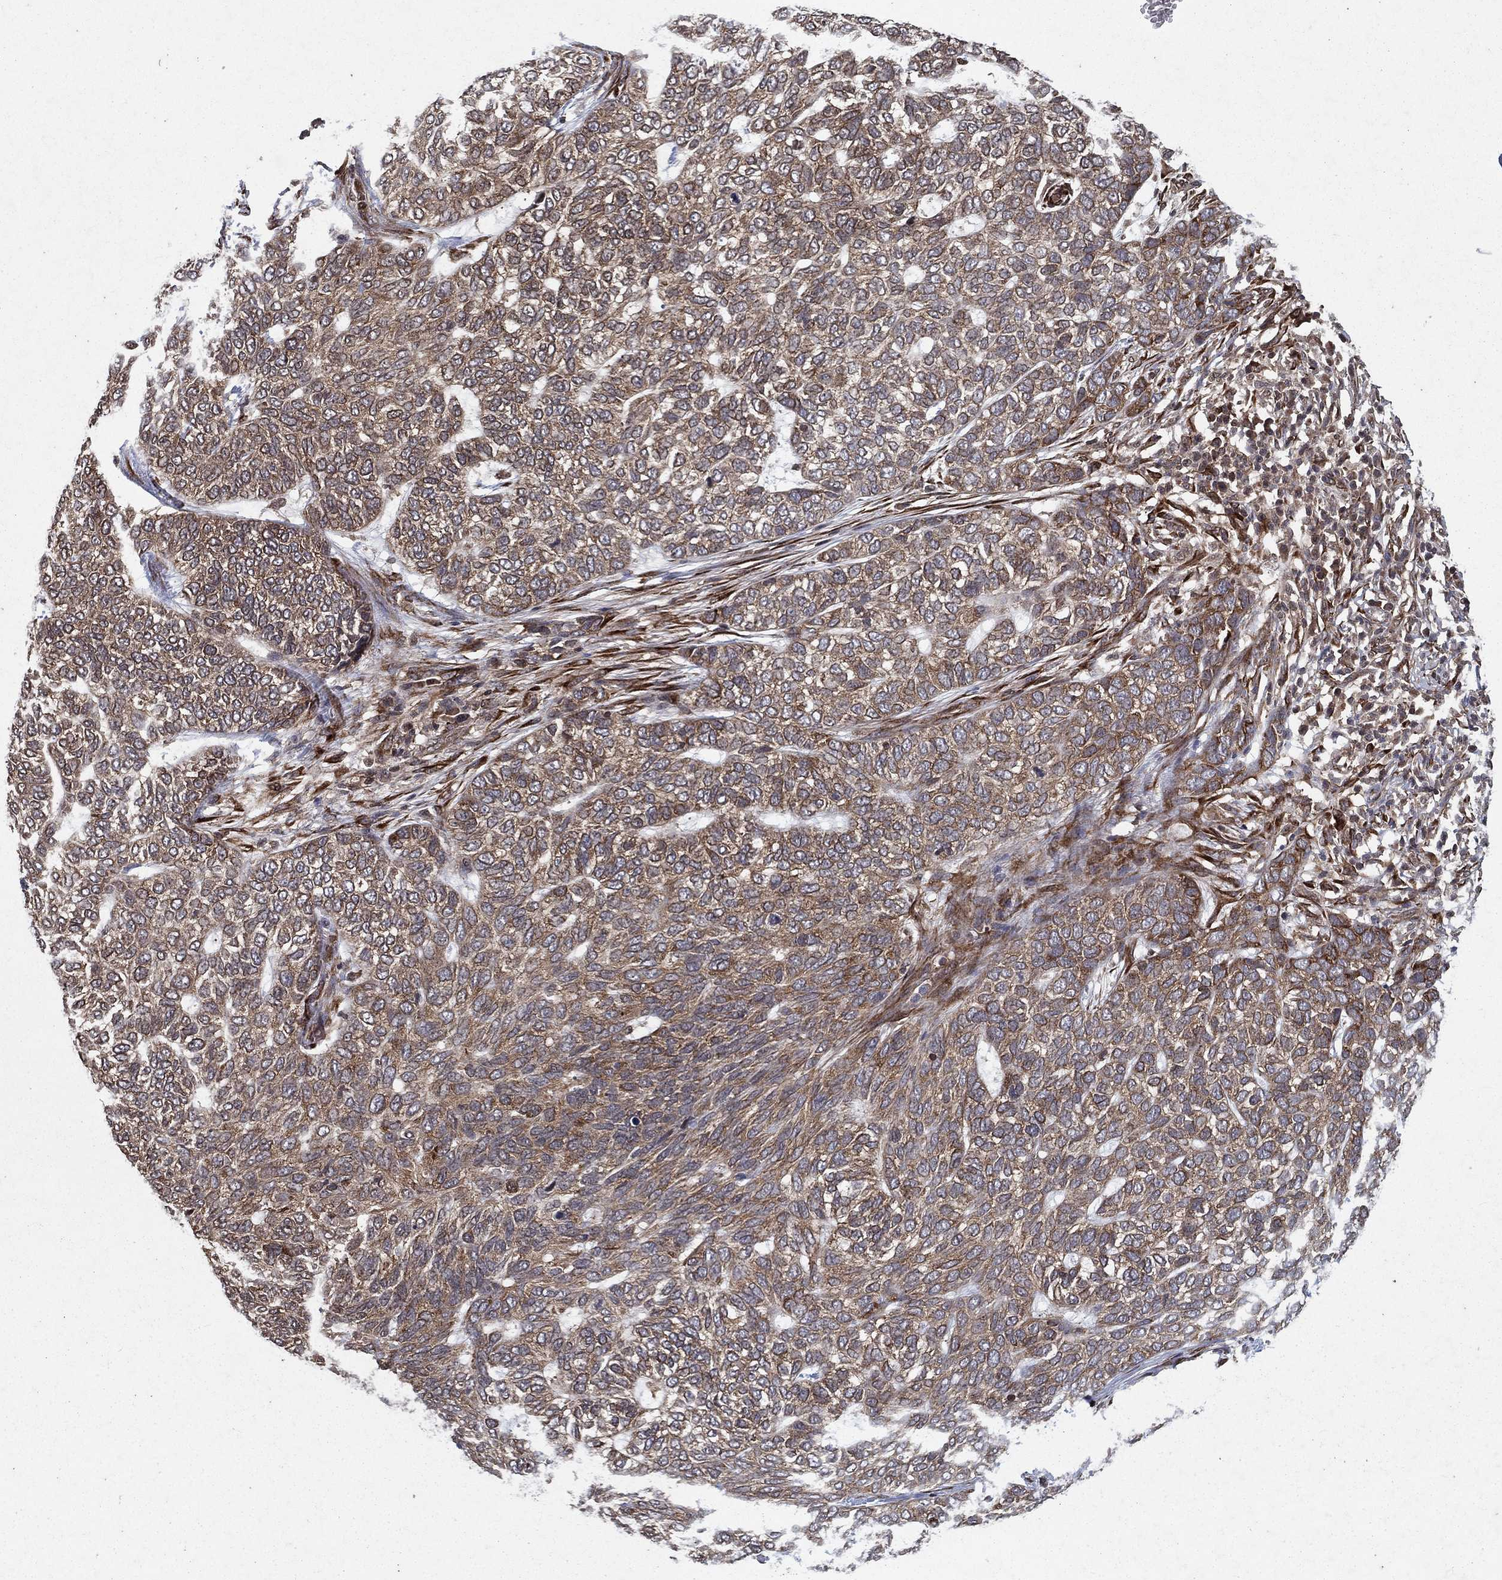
{"staining": {"intensity": "weak", "quantity": ">75%", "location": "nuclear"}, "tissue": "skin cancer", "cell_type": "Tumor cells", "image_type": "cancer", "snomed": [{"axis": "morphology", "description": "Basal cell carcinoma"}, {"axis": "topography", "description": "Skin"}], "caption": "A brown stain shows weak nuclear staining of a protein in human basal cell carcinoma (skin) tumor cells. The protein of interest is stained brown, and the nuclei are stained in blue (DAB IHC with brightfield microscopy, high magnification).", "gene": "CERS2", "patient": {"sex": "female", "age": 65}}